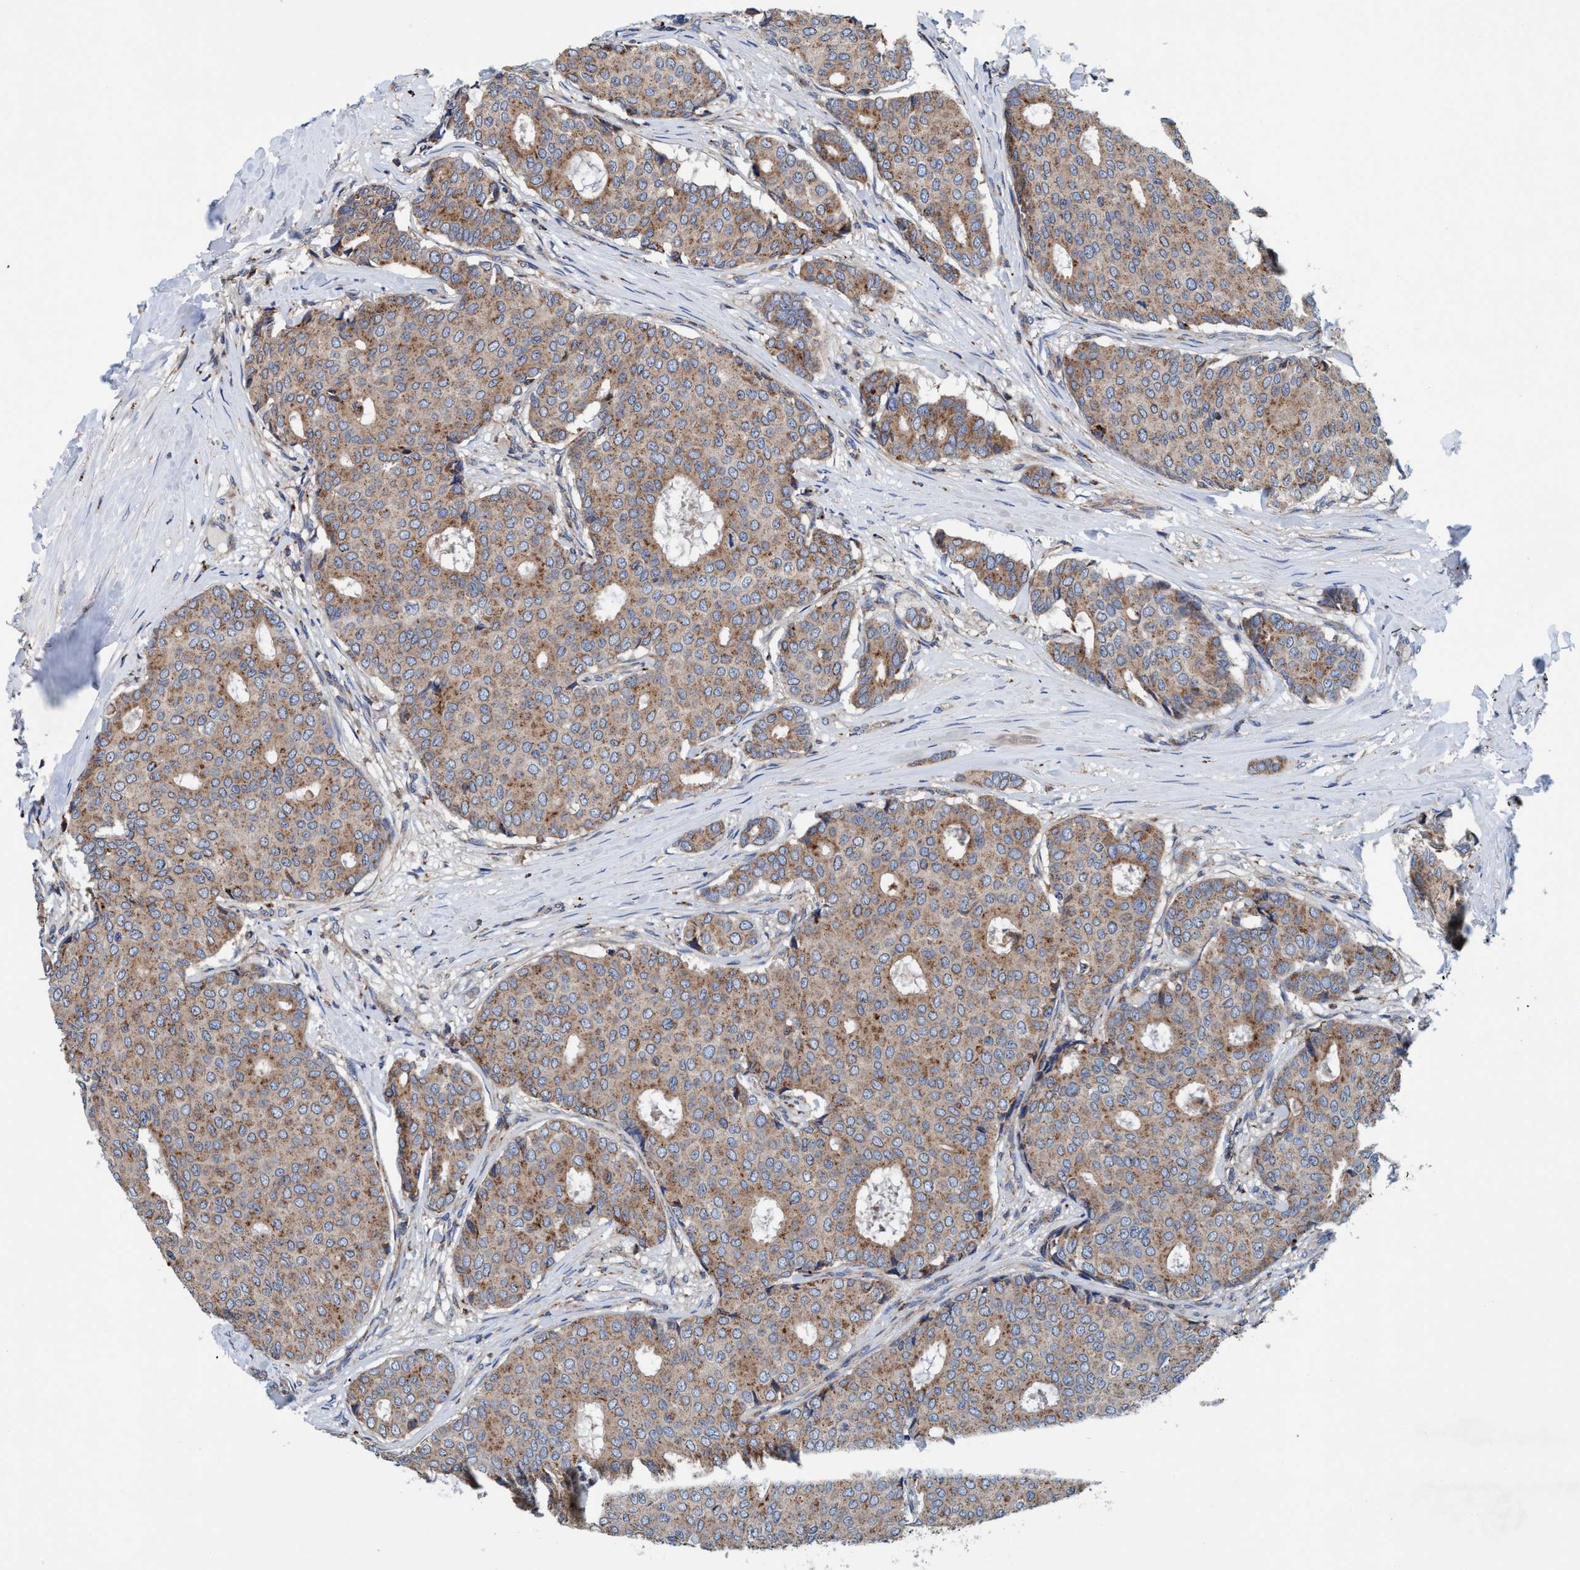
{"staining": {"intensity": "weak", "quantity": ">75%", "location": "cytoplasmic/membranous"}, "tissue": "breast cancer", "cell_type": "Tumor cells", "image_type": "cancer", "snomed": [{"axis": "morphology", "description": "Duct carcinoma"}, {"axis": "topography", "description": "Breast"}], "caption": "Breast cancer (intraductal carcinoma) stained for a protein (brown) exhibits weak cytoplasmic/membranous positive expression in about >75% of tumor cells.", "gene": "ENDOG", "patient": {"sex": "female", "age": 75}}